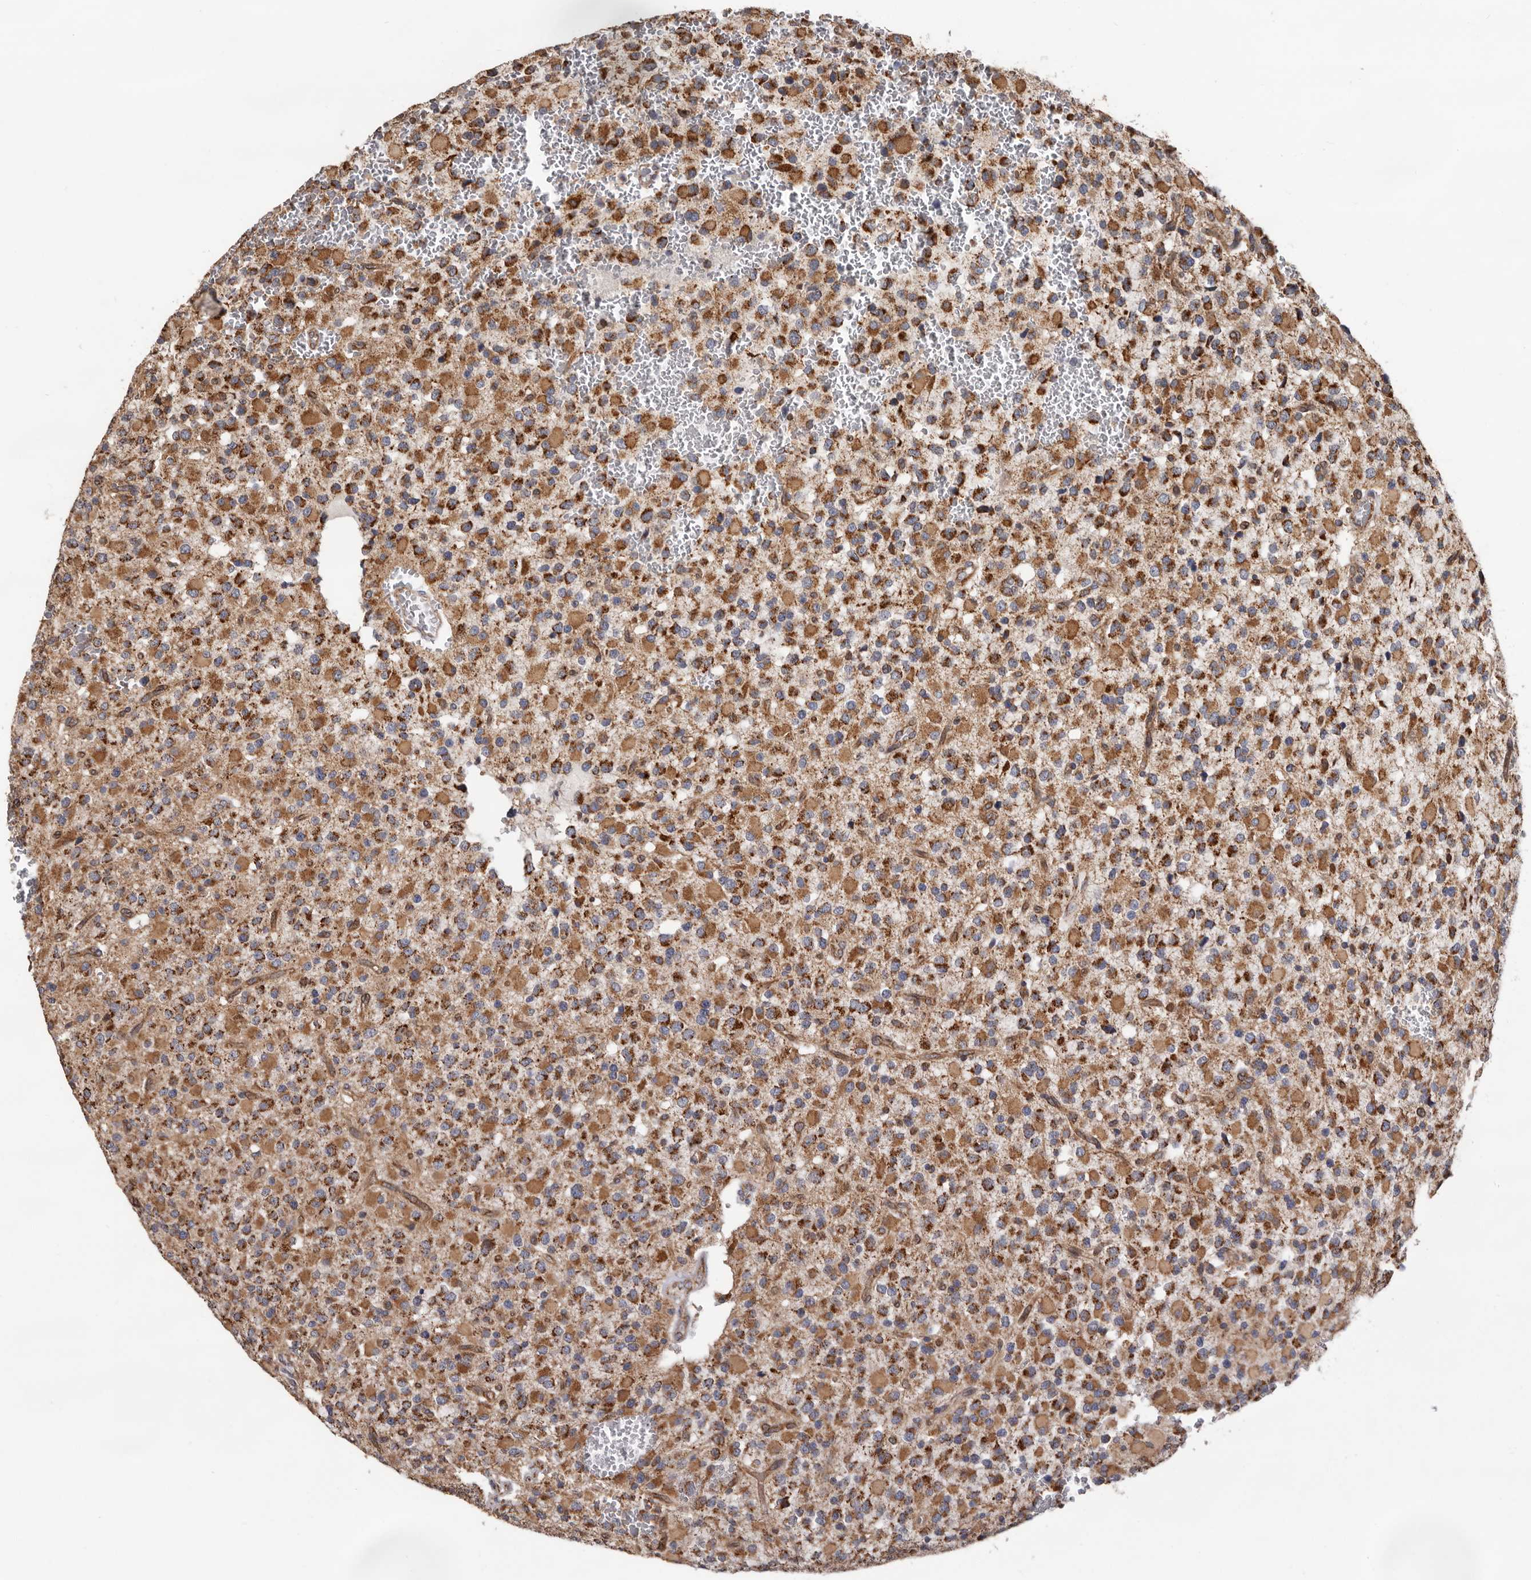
{"staining": {"intensity": "moderate", "quantity": ">75%", "location": "cytoplasmic/membranous"}, "tissue": "glioma", "cell_type": "Tumor cells", "image_type": "cancer", "snomed": [{"axis": "morphology", "description": "Glioma, malignant, High grade"}, {"axis": "topography", "description": "Brain"}], "caption": "DAB (3,3'-diaminobenzidine) immunohistochemical staining of high-grade glioma (malignant) displays moderate cytoplasmic/membranous protein expression in approximately >75% of tumor cells.", "gene": "MRPL18", "patient": {"sex": "male", "age": 34}}